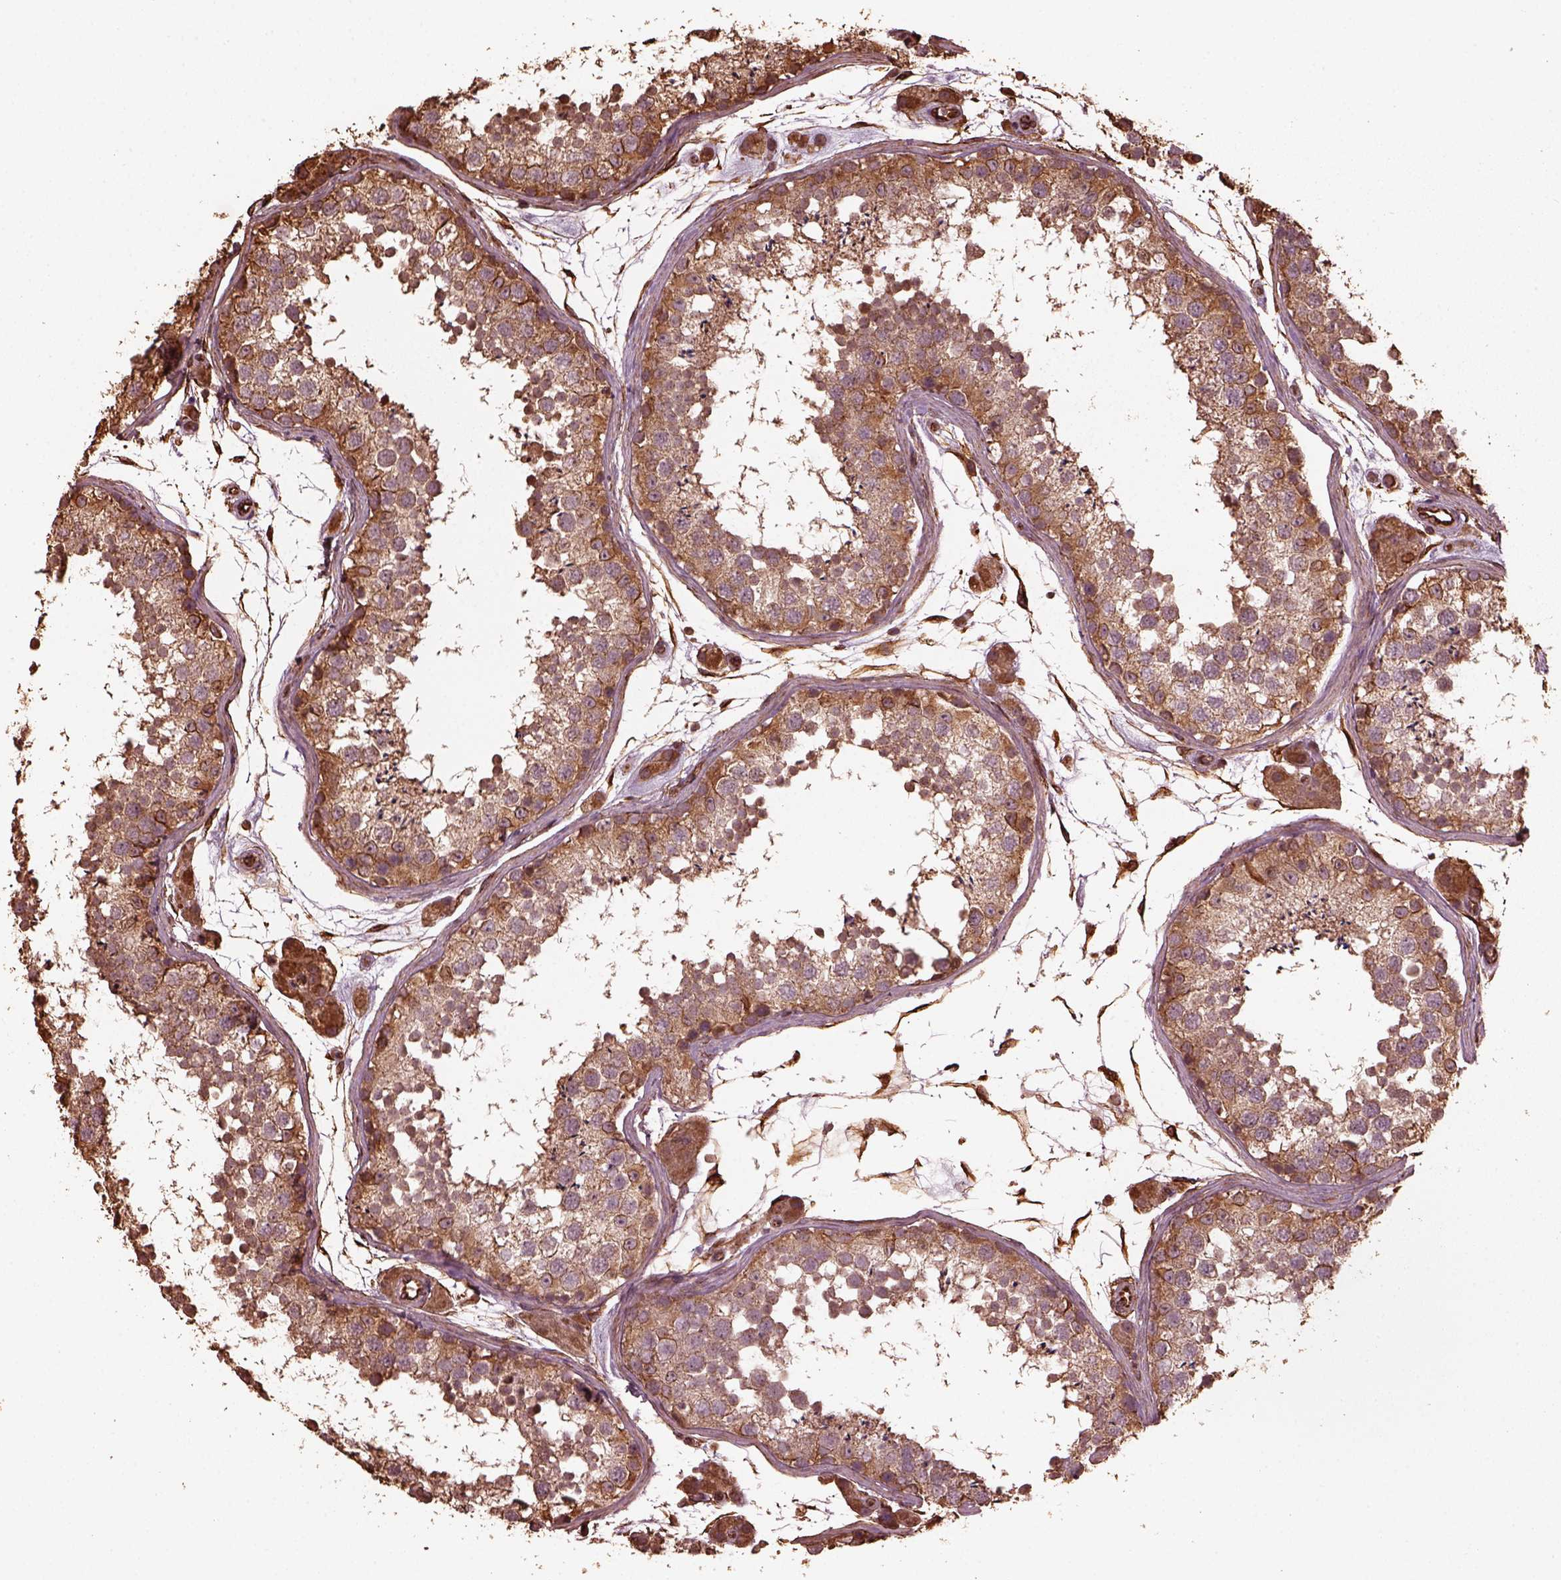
{"staining": {"intensity": "moderate", "quantity": ">75%", "location": "cytoplasmic/membranous"}, "tissue": "testis", "cell_type": "Cells in seminiferous ducts", "image_type": "normal", "snomed": [{"axis": "morphology", "description": "Normal tissue, NOS"}, {"axis": "topography", "description": "Testis"}], "caption": "Moderate cytoplasmic/membranous protein staining is appreciated in about >75% of cells in seminiferous ducts in testis.", "gene": "GTPBP1", "patient": {"sex": "male", "age": 41}}